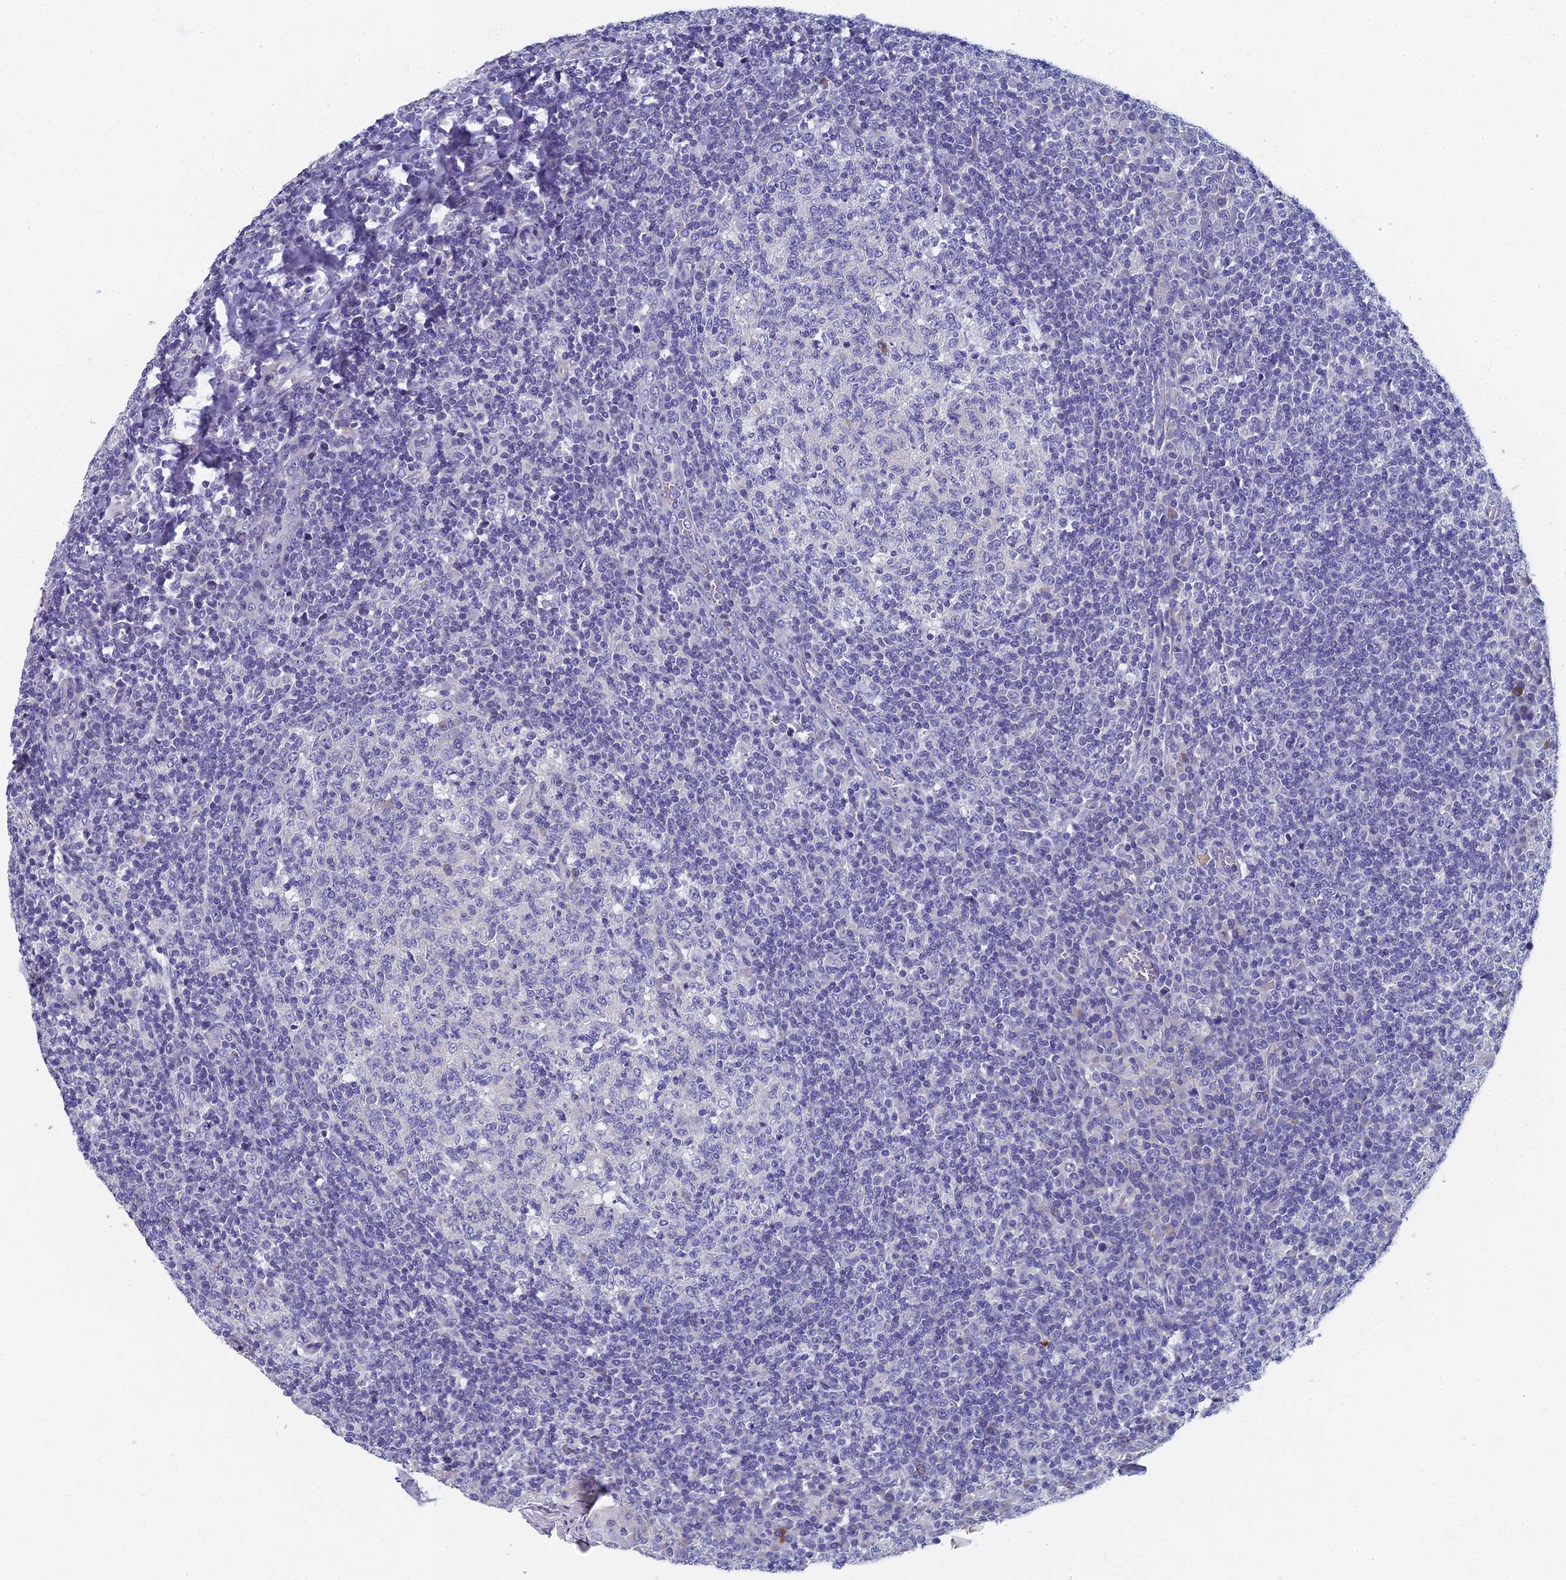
{"staining": {"intensity": "negative", "quantity": "none", "location": "none"}, "tissue": "tonsil", "cell_type": "Germinal center cells", "image_type": "normal", "snomed": [{"axis": "morphology", "description": "Normal tissue, NOS"}, {"axis": "topography", "description": "Tonsil"}], "caption": "This is an immunohistochemistry micrograph of unremarkable human tonsil. There is no staining in germinal center cells.", "gene": "SPIN4", "patient": {"sex": "female", "age": 19}}